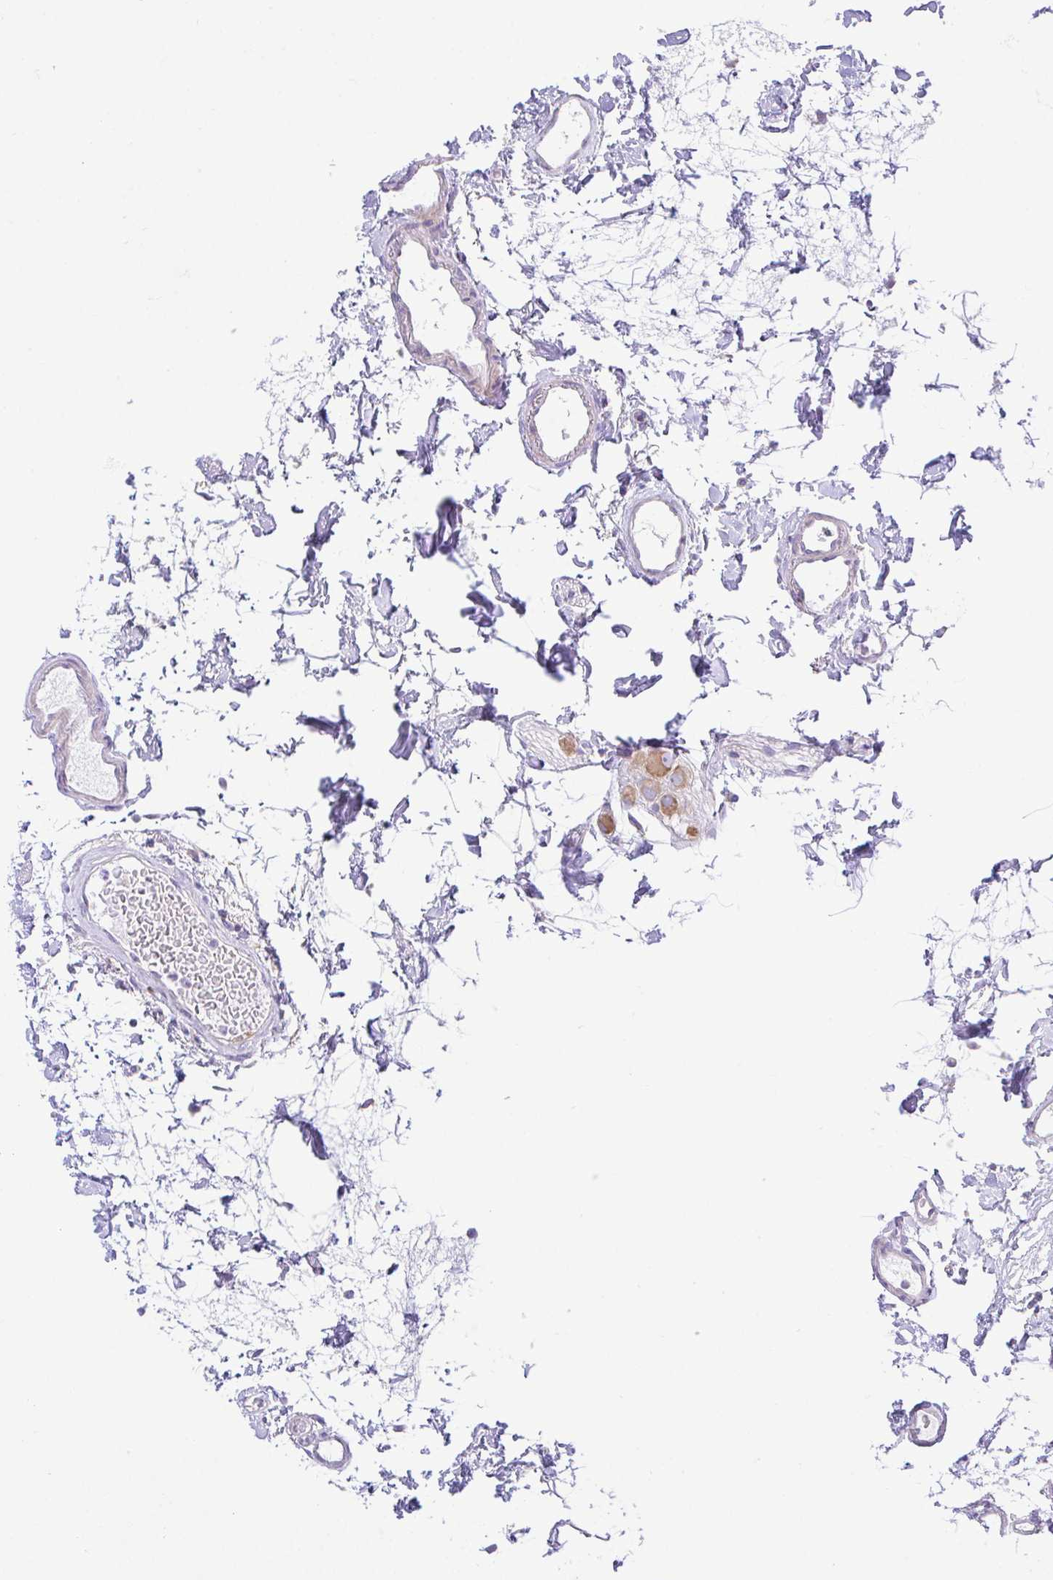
{"staining": {"intensity": "negative", "quantity": "none", "location": "none"}, "tissue": "colon", "cell_type": "Endothelial cells", "image_type": "normal", "snomed": [{"axis": "morphology", "description": "Normal tissue, NOS"}, {"axis": "topography", "description": "Colon"}], "caption": "IHC histopathology image of unremarkable human colon stained for a protein (brown), which reveals no positivity in endothelial cells. The staining is performed using DAB (3,3'-diaminobenzidine) brown chromogen with nuclei counter-stained in using hematoxylin.", "gene": "EEF1A1", "patient": {"sex": "female", "age": 84}}